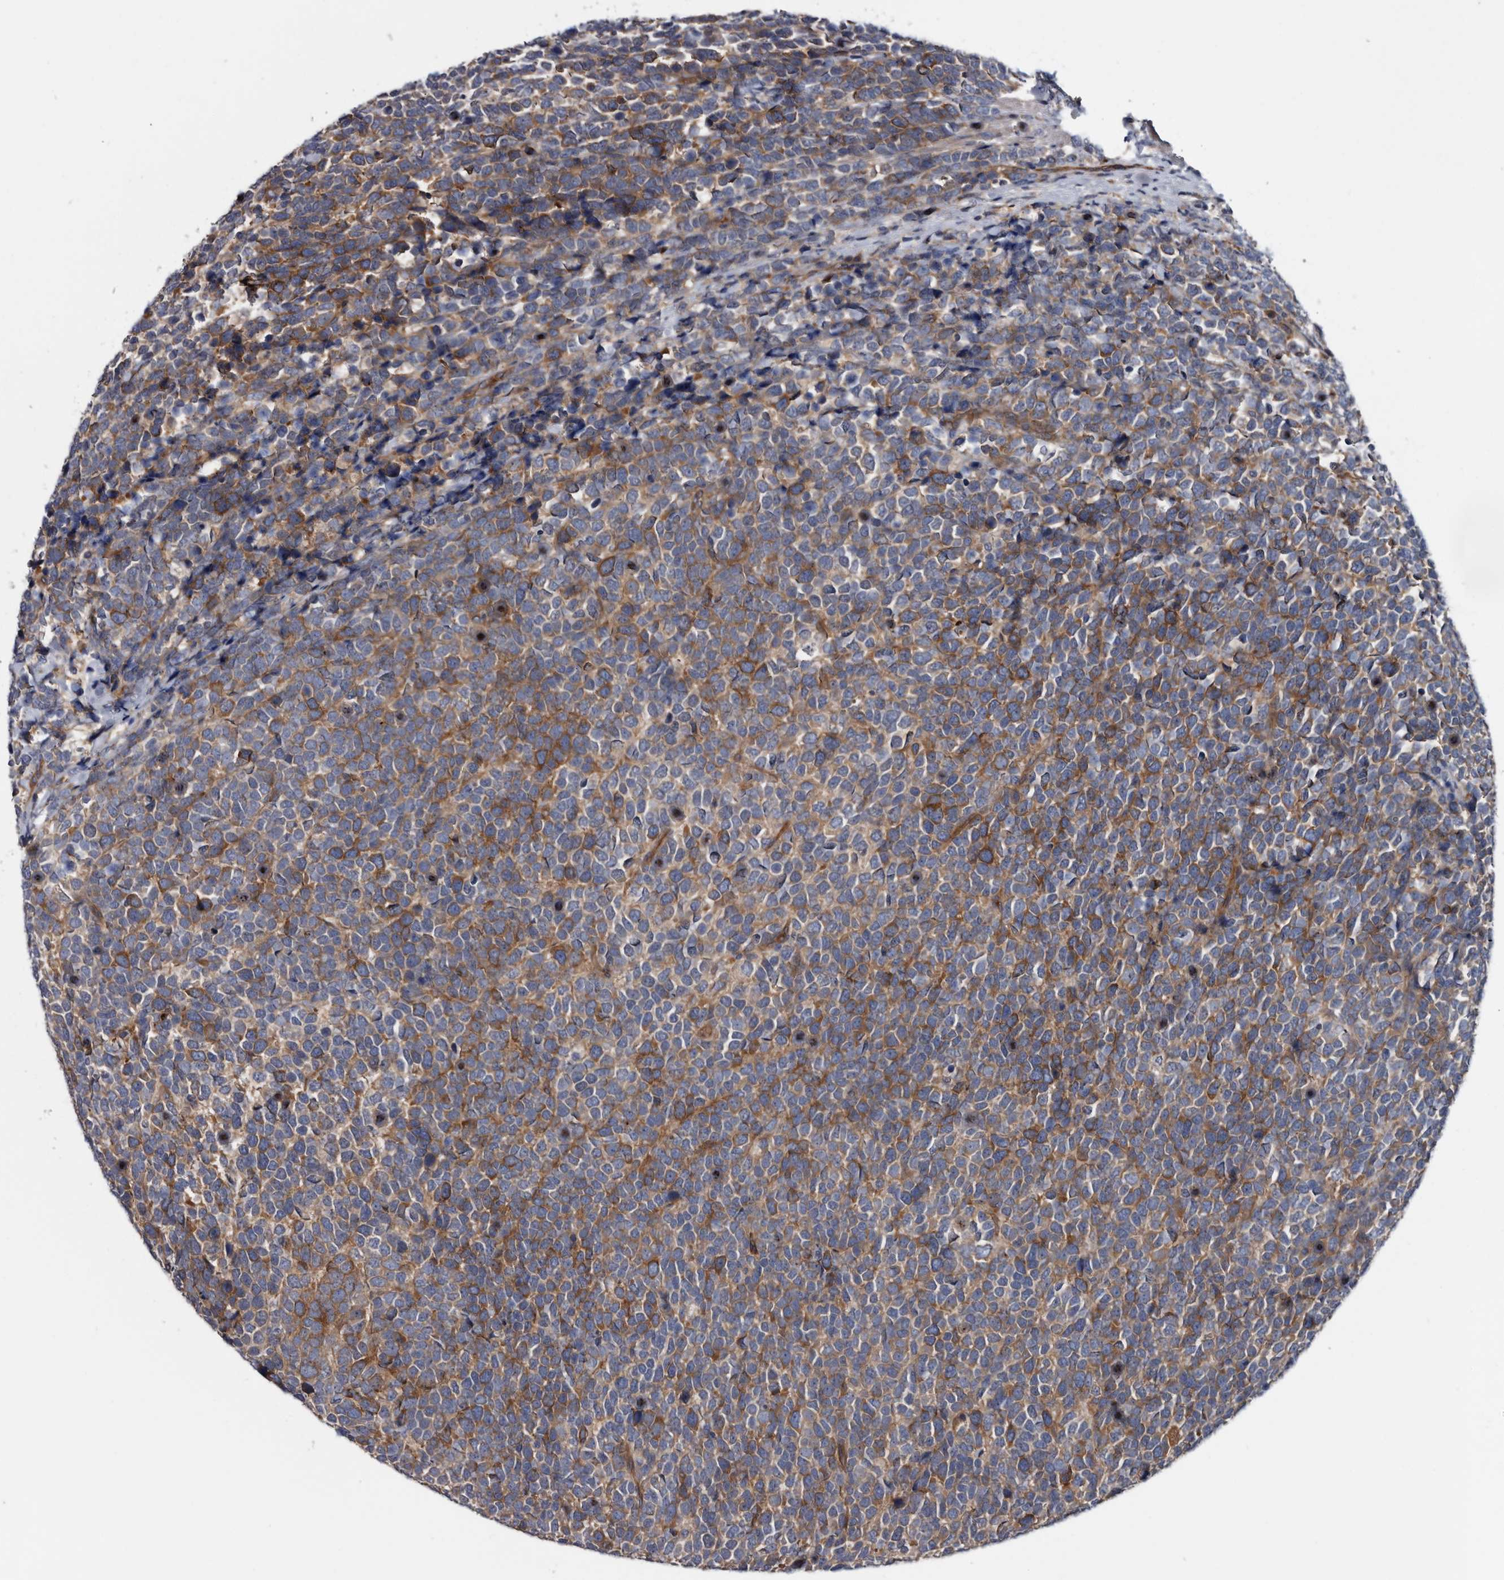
{"staining": {"intensity": "moderate", "quantity": ">75%", "location": "cytoplasmic/membranous"}, "tissue": "urothelial cancer", "cell_type": "Tumor cells", "image_type": "cancer", "snomed": [{"axis": "morphology", "description": "Urothelial carcinoma, High grade"}, {"axis": "topography", "description": "Urinary bladder"}], "caption": "A histopathology image showing moderate cytoplasmic/membranous positivity in approximately >75% of tumor cells in urothelial cancer, as visualized by brown immunohistochemical staining.", "gene": "TSPAN17", "patient": {"sex": "female", "age": 82}}